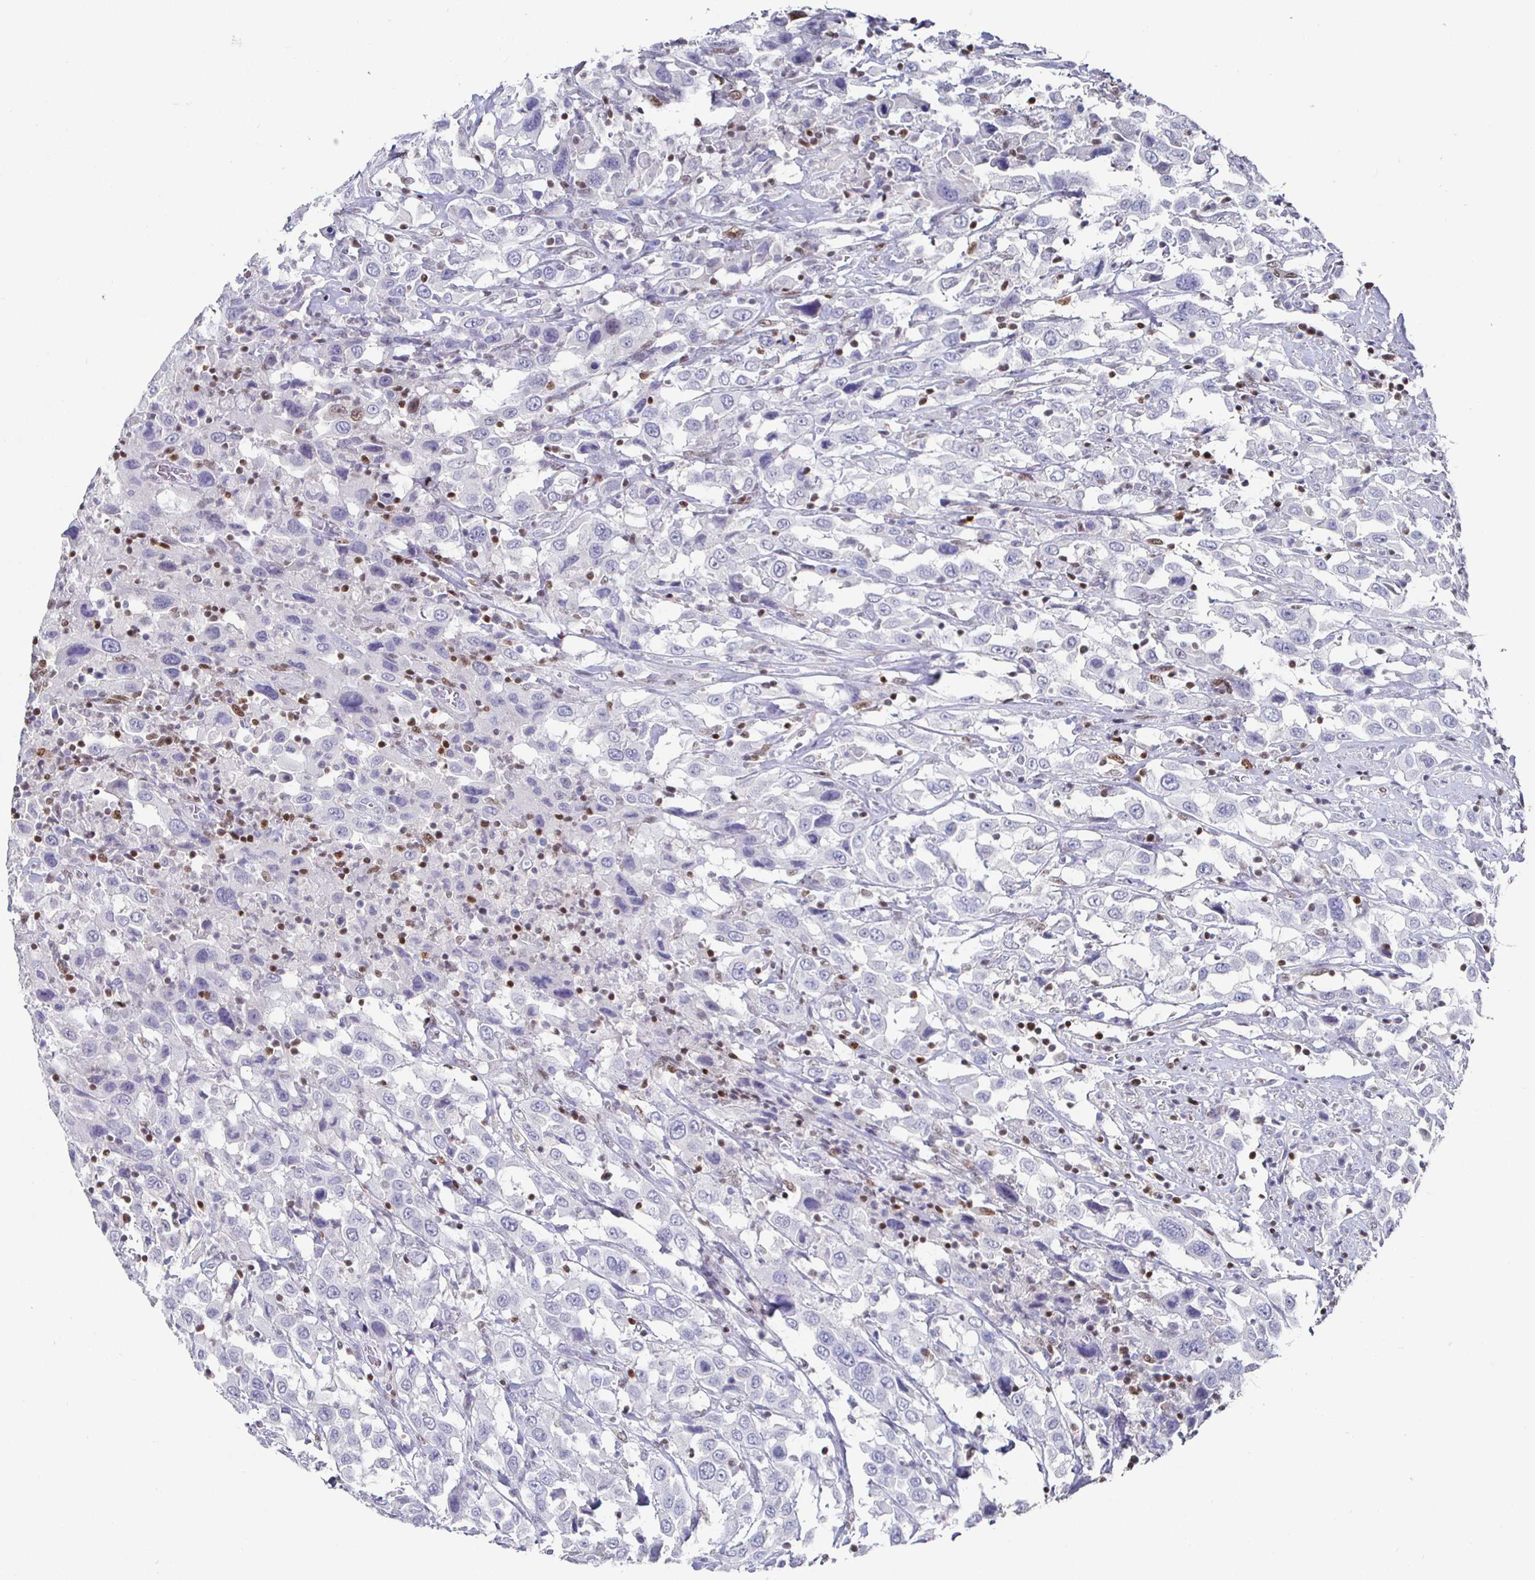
{"staining": {"intensity": "moderate", "quantity": "25%-75%", "location": "nuclear"}, "tissue": "urothelial cancer", "cell_type": "Tumor cells", "image_type": "cancer", "snomed": [{"axis": "morphology", "description": "Urothelial carcinoma, High grade"}, {"axis": "topography", "description": "Urinary bladder"}], "caption": "A medium amount of moderate nuclear positivity is seen in approximately 25%-75% of tumor cells in urothelial cancer tissue.", "gene": "RUNX2", "patient": {"sex": "male", "age": 61}}